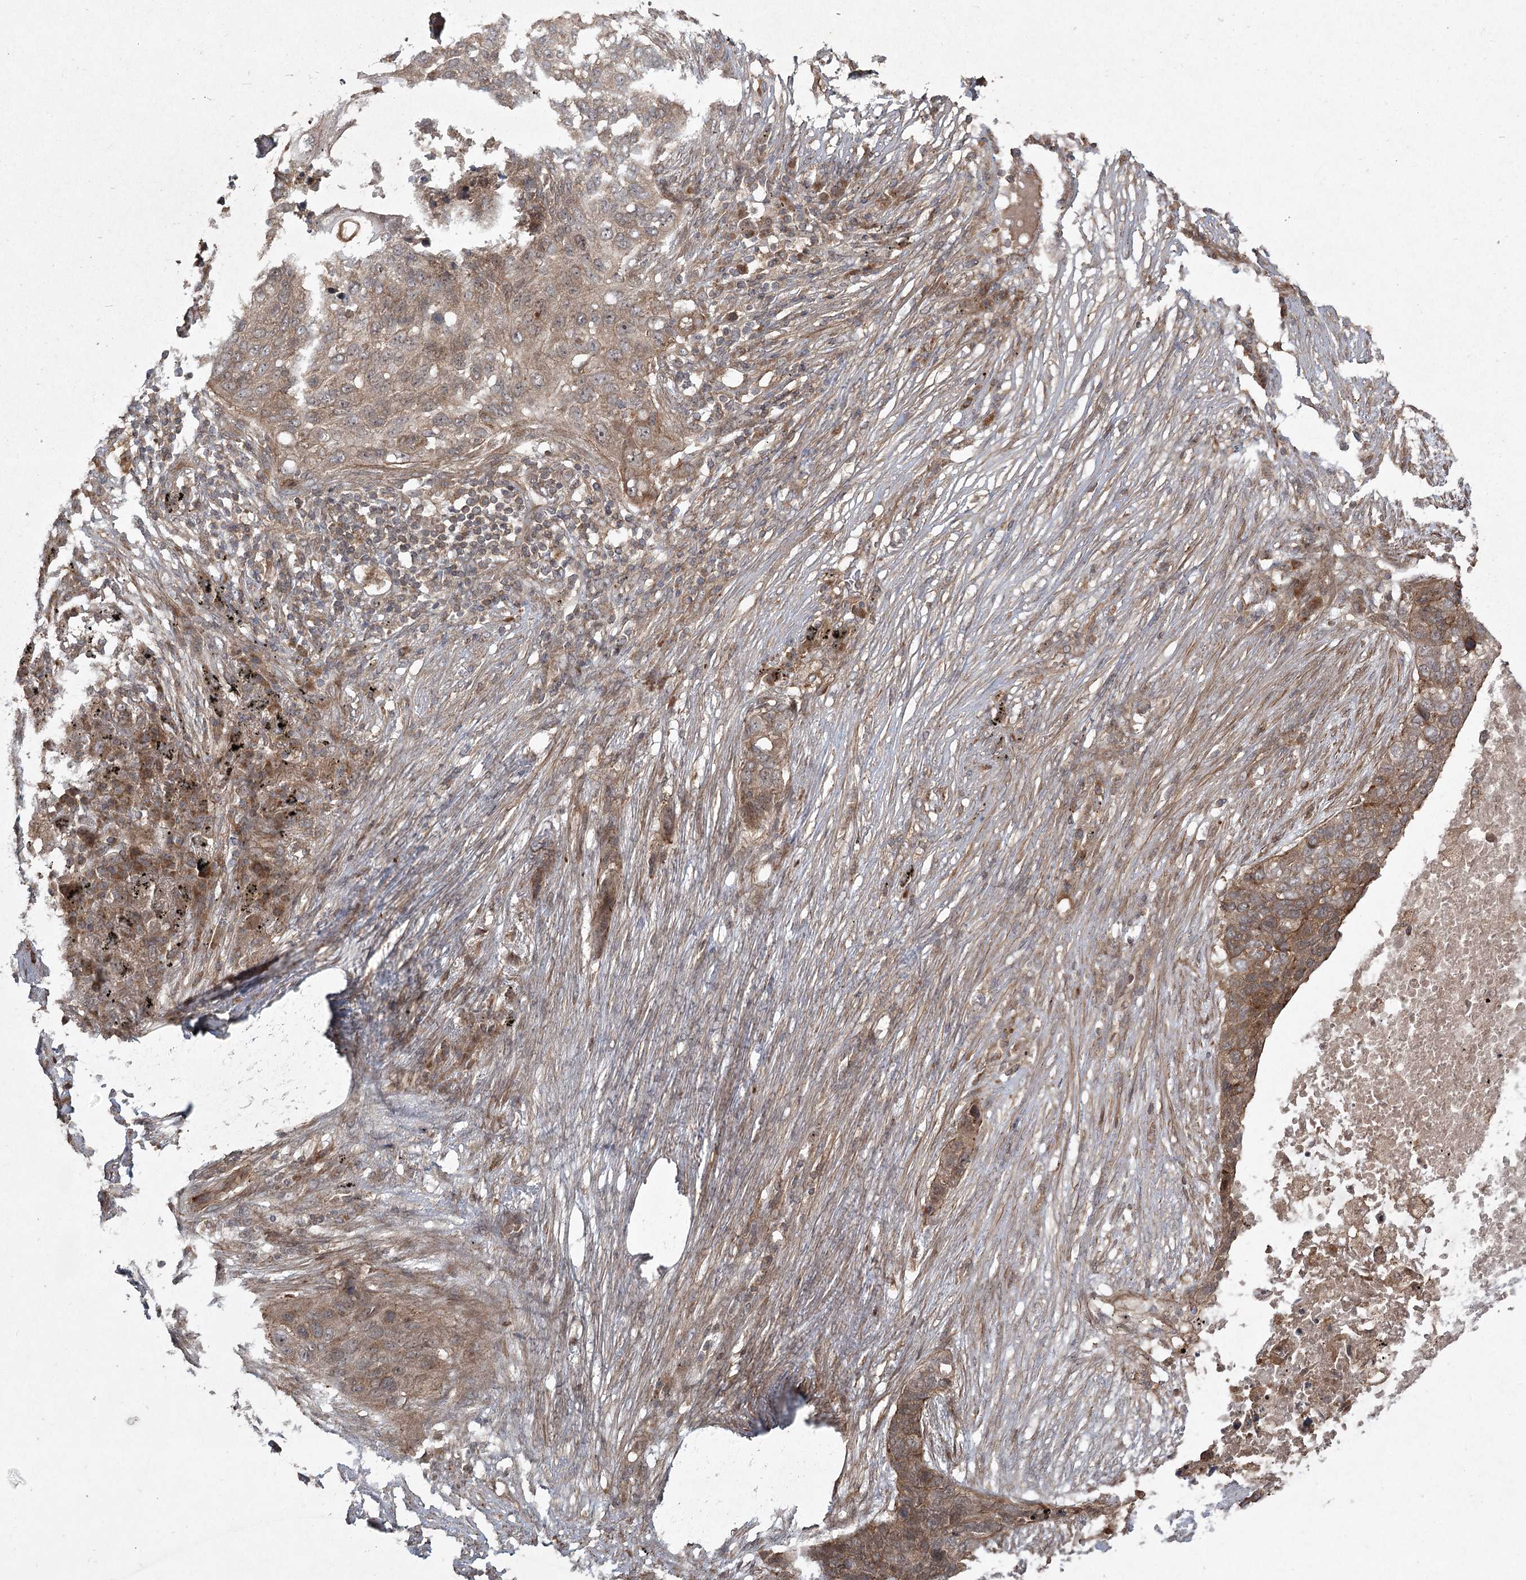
{"staining": {"intensity": "moderate", "quantity": ">75%", "location": "cytoplasmic/membranous,nuclear"}, "tissue": "lung cancer", "cell_type": "Tumor cells", "image_type": "cancer", "snomed": [{"axis": "morphology", "description": "Squamous cell carcinoma, NOS"}, {"axis": "topography", "description": "Lung"}], "caption": "Human lung squamous cell carcinoma stained with a protein marker exhibits moderate staining in tumor cells.", "gene": "CPLANE1", "patient": {"sex": "female", "age": 63}}